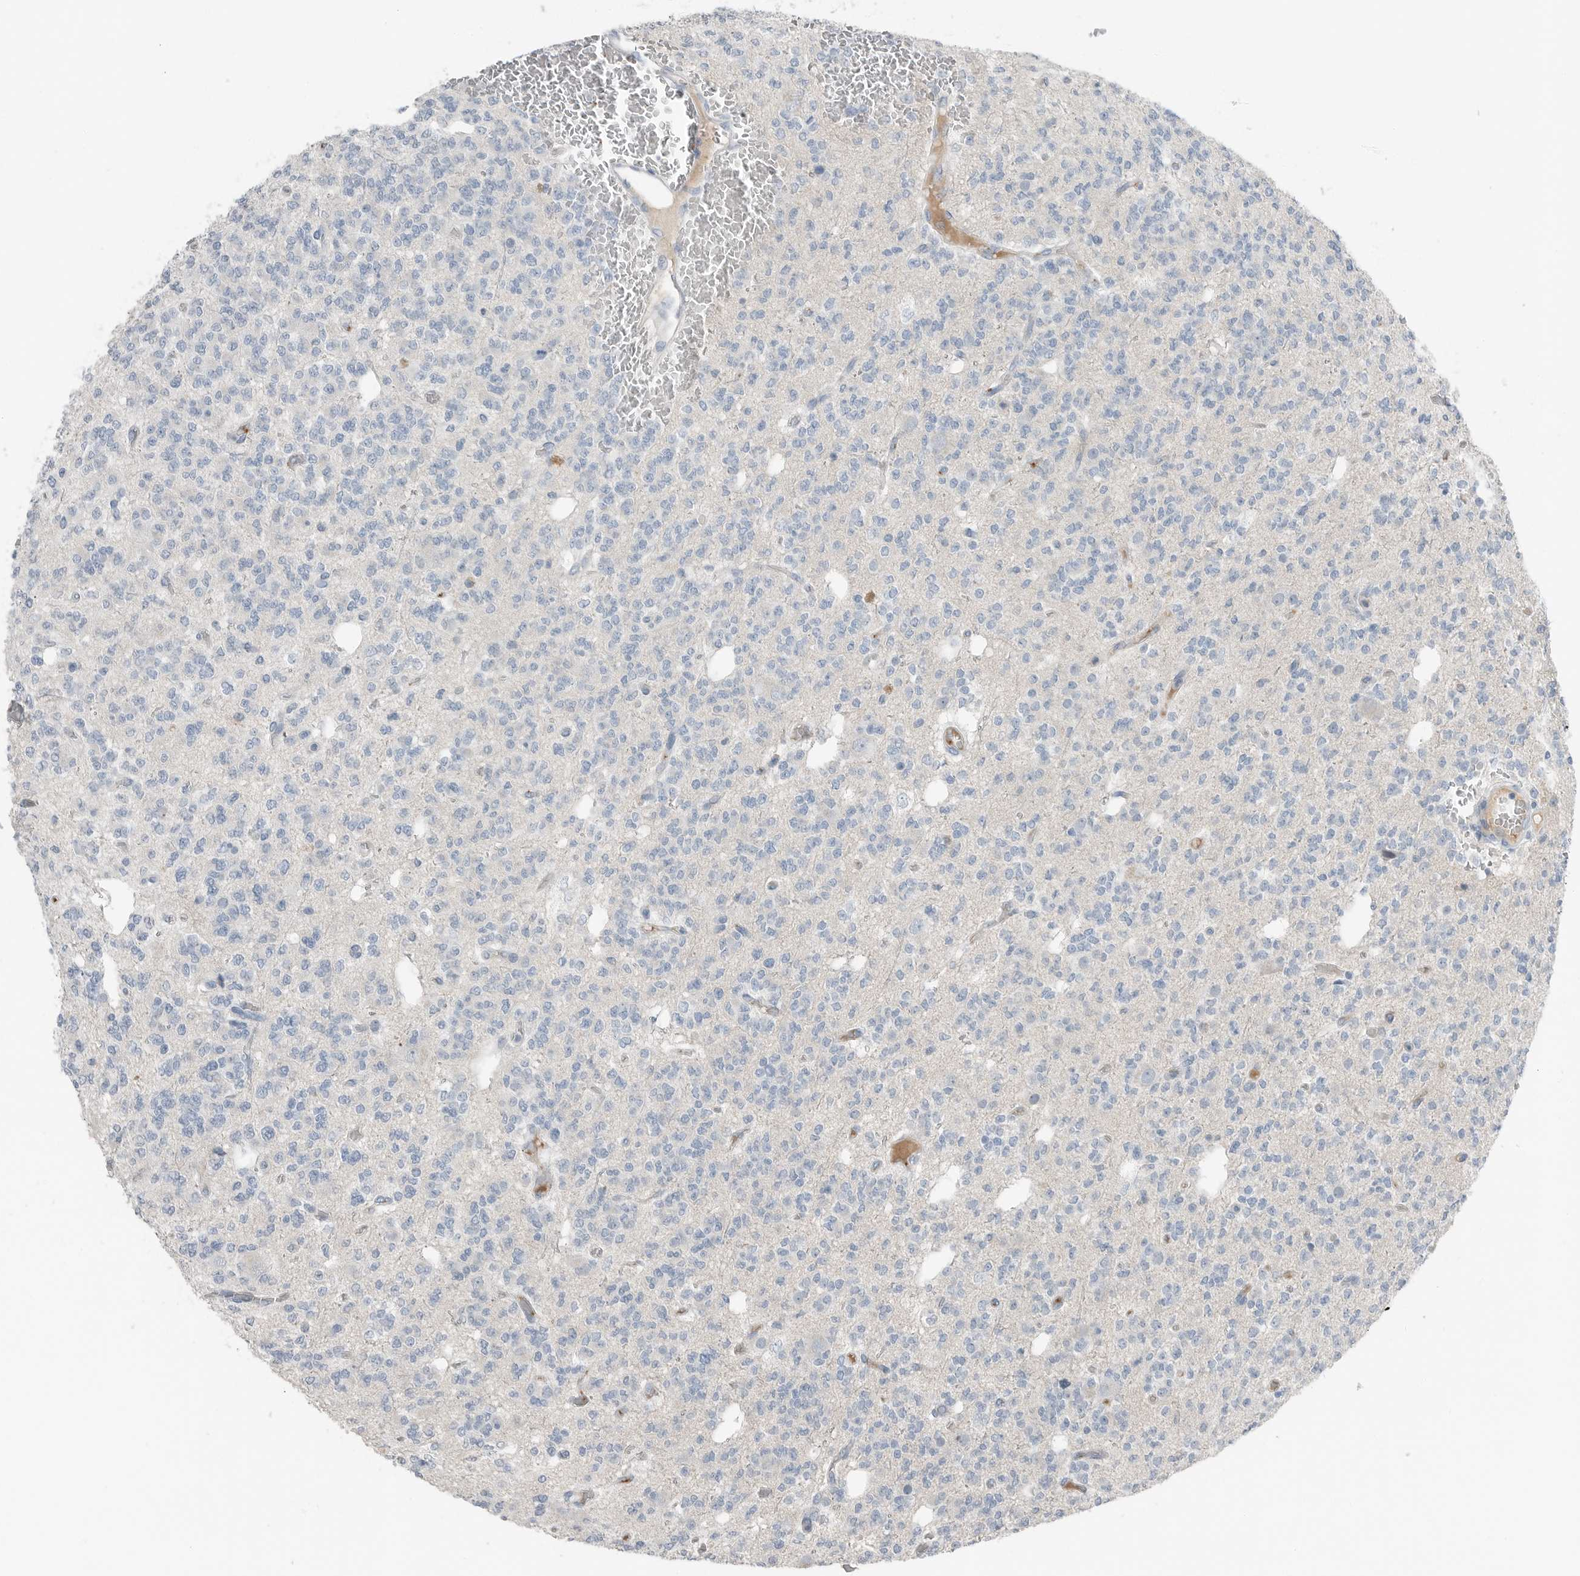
{"staining": {"intensity": "negative", "quantity": "none", "location": "none"}, "tissue": "glioma", "cell_type": "Tumor cells", "image_type": "cancer", "snomed": [{"axis": "morphology", "description": "Glioma, malignant, Low grade"}, {"axis": "topography", "description": "Brain"}], "caption": "Immunohistochemistry histopathology image of neoplastic tissue: malignant glioma (low-grade) stained with DAB (3,3'-diaminobenzidine) shows no significant protein positivity in tumor cells. The staining was performed using DAB (3,3'-diaminobenzidine) to visualize the protein expression in brown, while the nuclei were stained in blue with hematoxylin (Magnification: 20x).", "gene": "SERPINB7", "patient": {"sex": "male", "age": 38}}